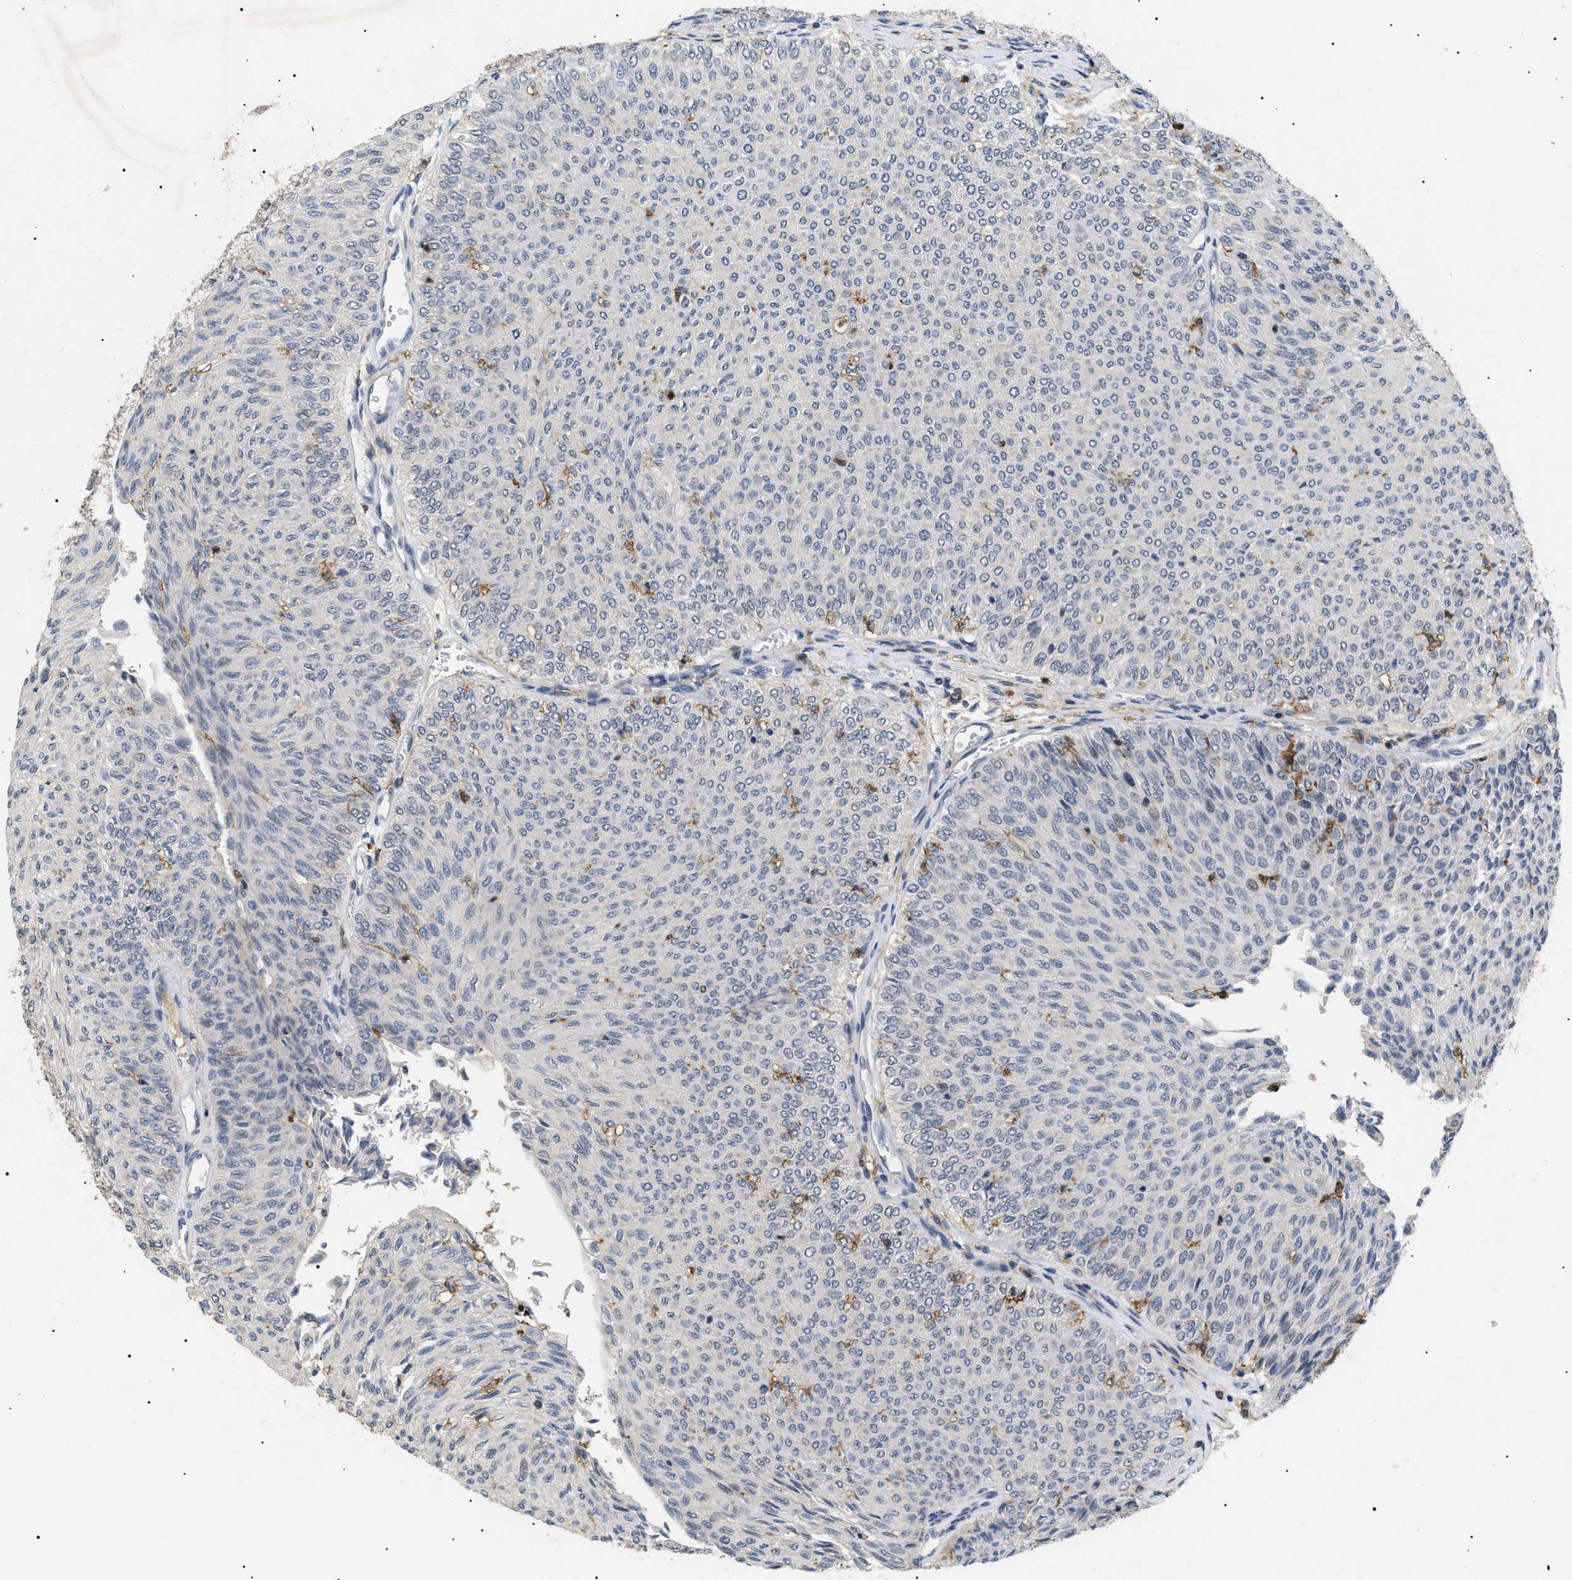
{"staining": {"intensity": "negative", "quantity": "none", "location": "none"}, "tissue": "urothelial cancer", "cell_type": "Tumor cells", "image_type": "cancer", "snomed": [{"axis": "morphology", "description": "Urothelial carcinoma, Low grade"}, {"axis": "topography", "description": "Urinary bladder"}], "caption": "Immunohistochemical staining of human urothelial carcinoma (low-grade) shows no significant expression in tumor cells.", "gene": "CD300A", "patient": {"sex": "male", "age": 78}}